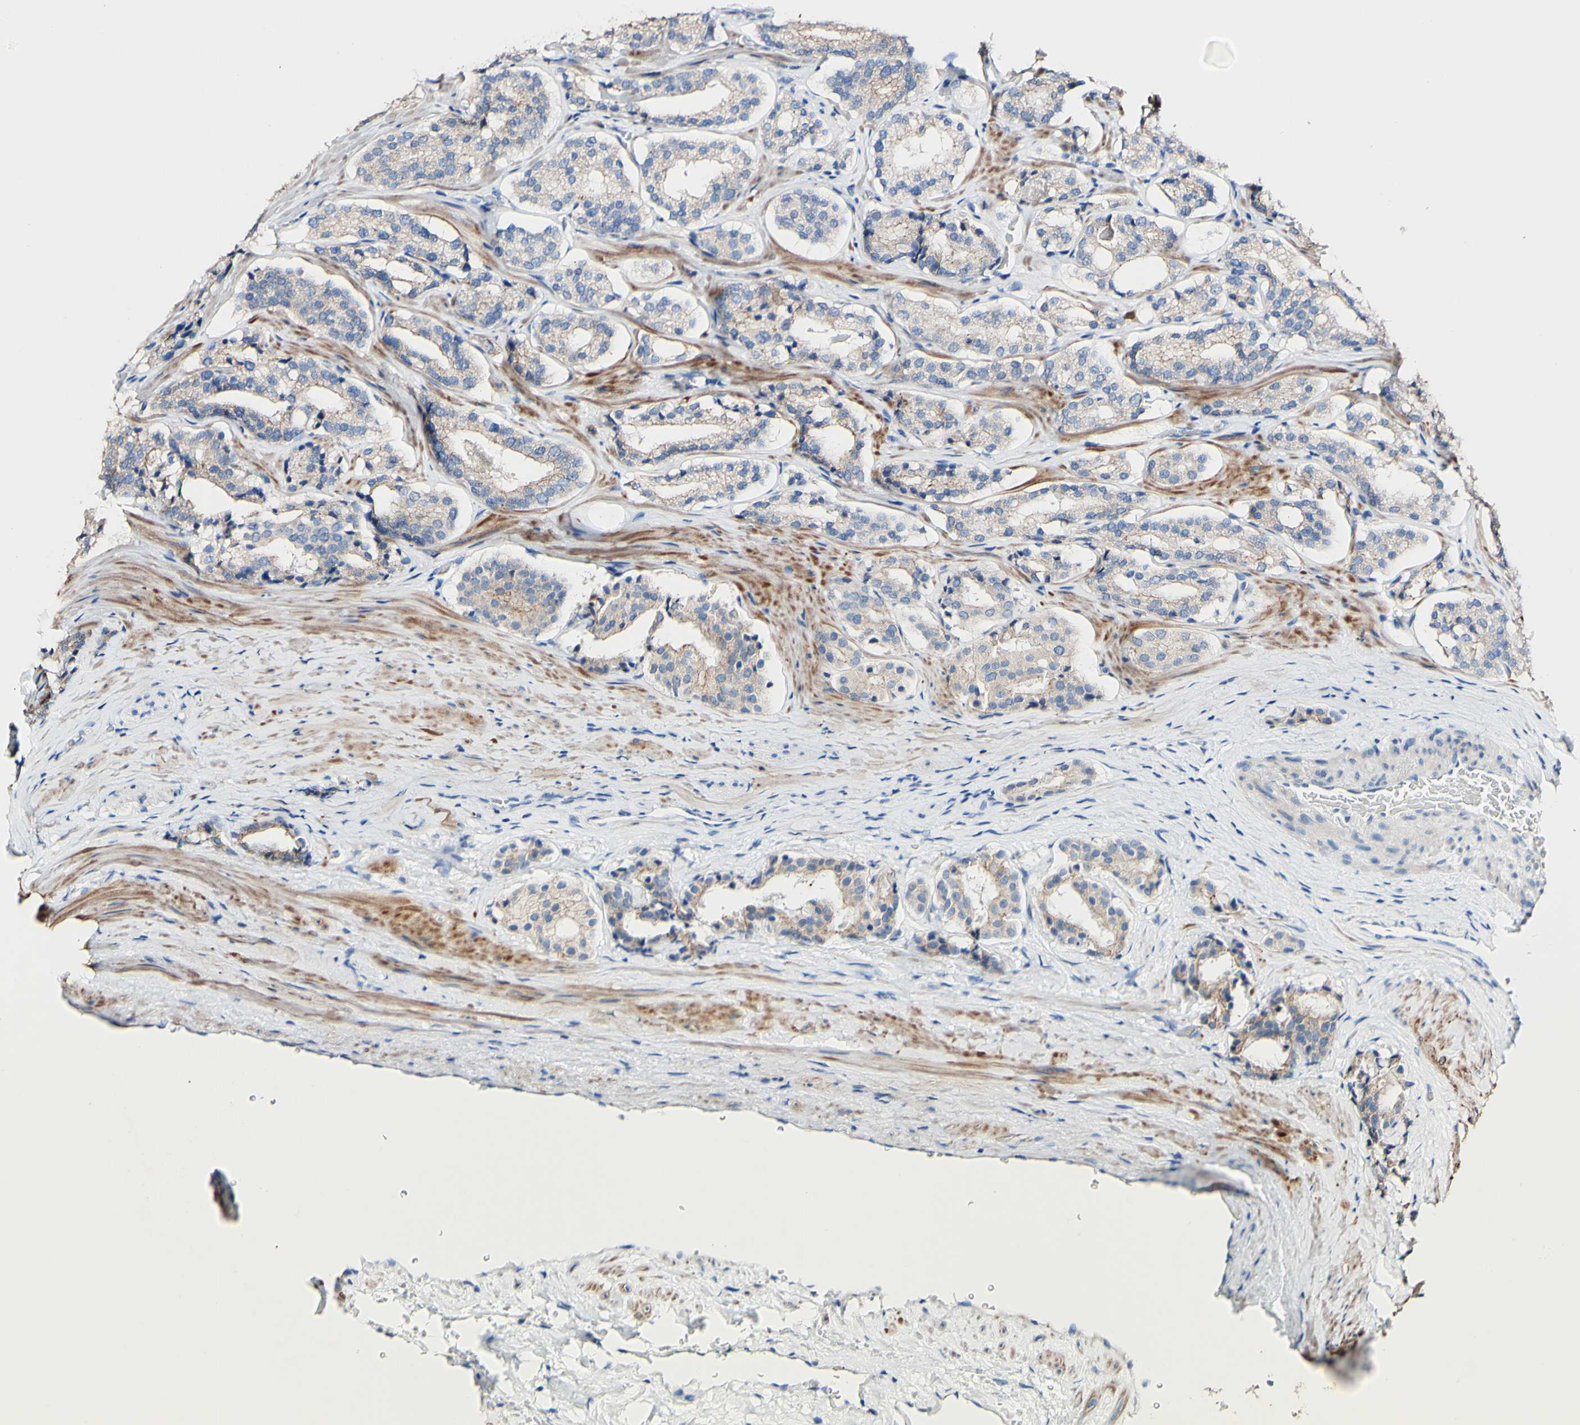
{"staining": {"intensity": "weak", "quantity": "<25%", "location": "cytoplasmic/membranous"}, "tissue": "prostate cancer", "cell_type": "Tumor cells", "image_type": "cancer", "snomed": [{"axis": "morphology", "description": "Adenocarcinoma, High grade"}, {"axis": "topography", "description": "Prostate"}], "caption": "The histopathology image displays no staining of tumor cells in prostate high-grade adenocarcinoma.", "gene": "DSC2", "patient": {"sex": "male", "age": 60}}